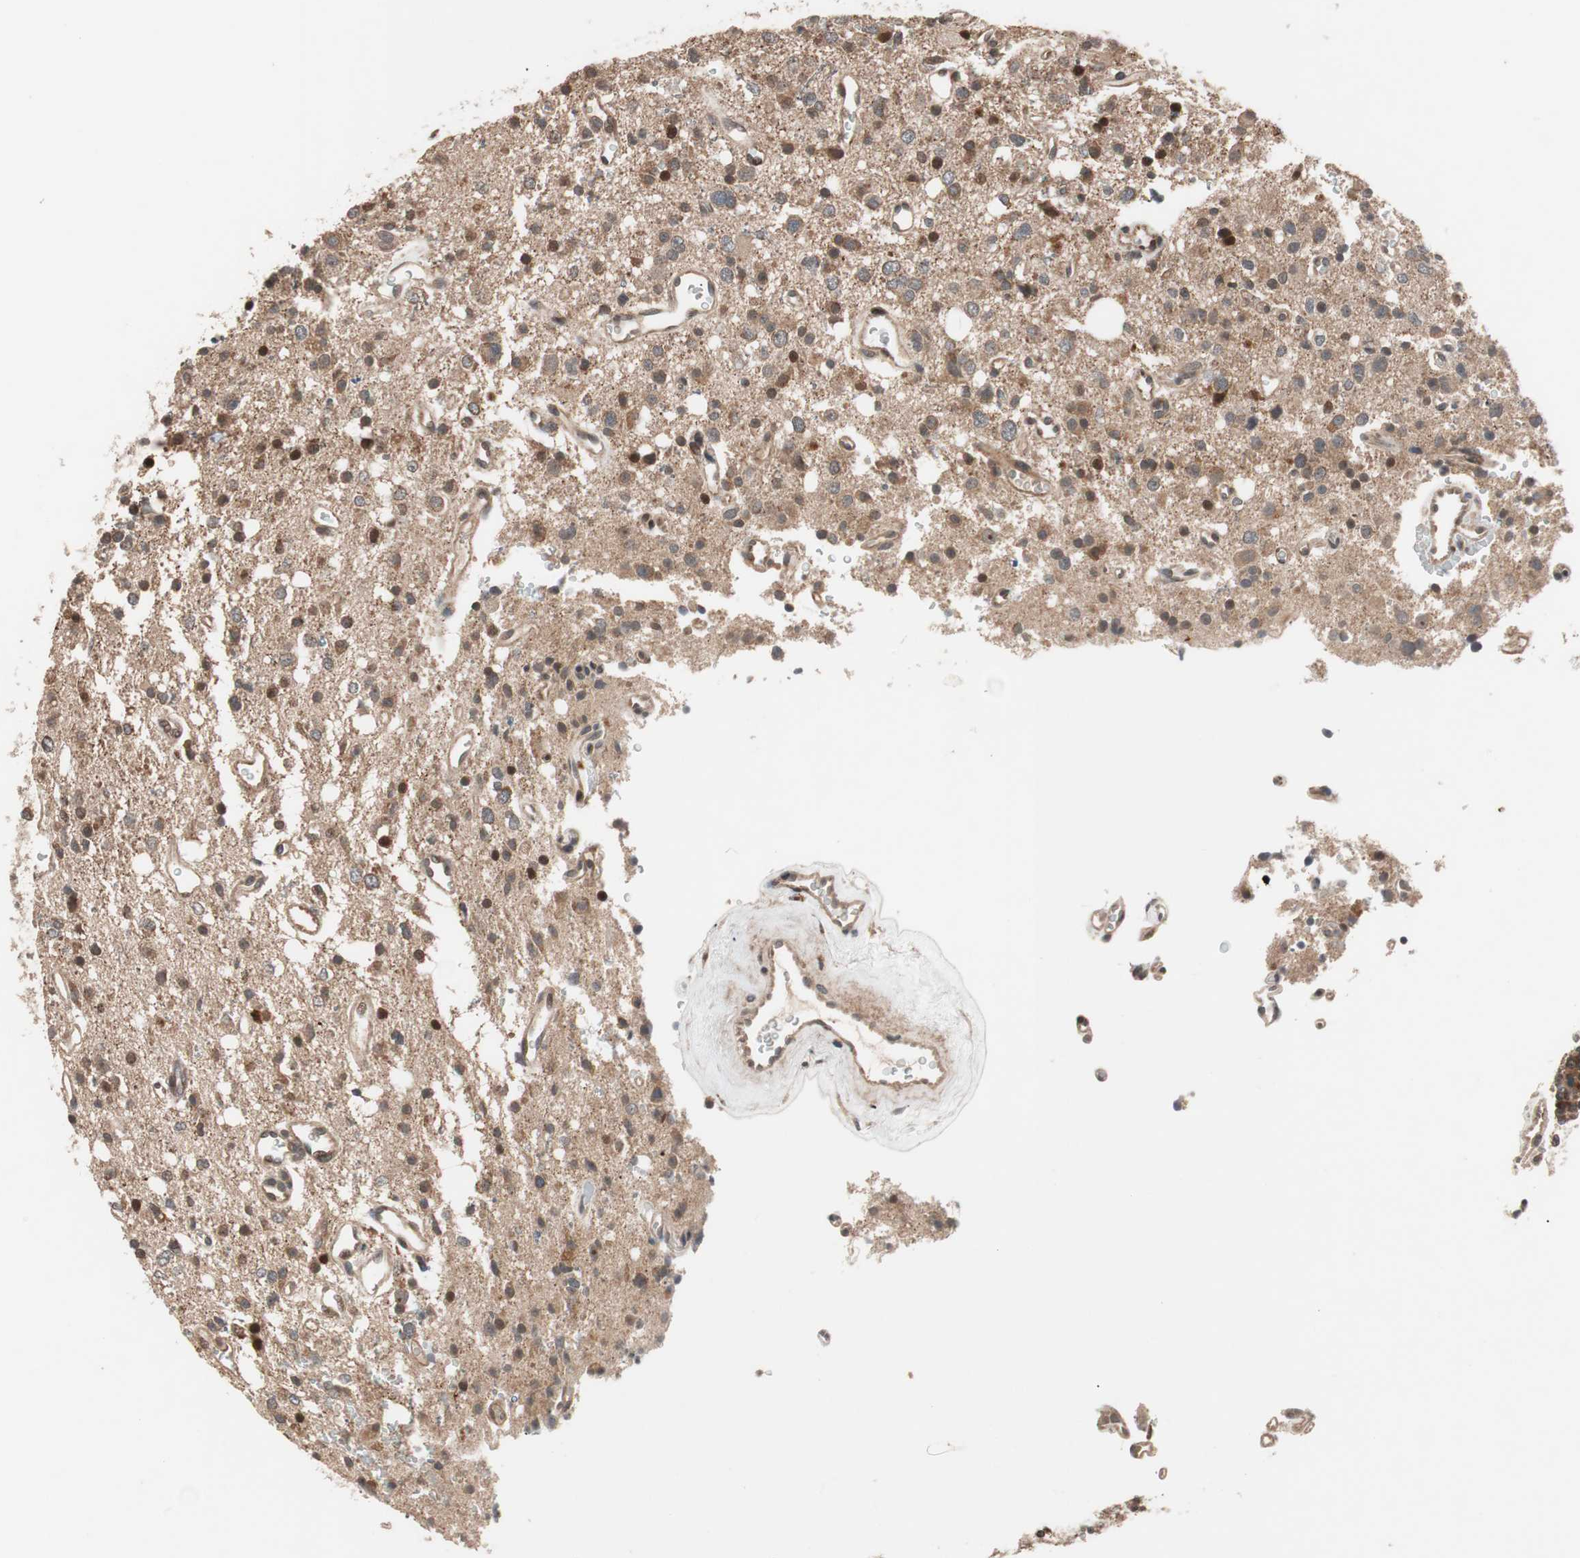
{"staining": {"intensity": "moderate", "quantity": ">75%", "location": "cytoplasmic/membranous"}, "tissue": "glioma", "cell_type": "Tumor cells", "image_type": "cancer", "snomed": [{"axis": "morphology", "description": "Glioma, malignant, High grade"}, {"axis": "topography", "description": "Brain"}], "caption": "Malignant glioma (high-grade) stained with a brown dye demonstrates moderate cytoplasmic/membranous positive positivity in approximately >75% of tumor cells.", "gene": "NF2", "patient": {"sex": "male", "age": 47}}